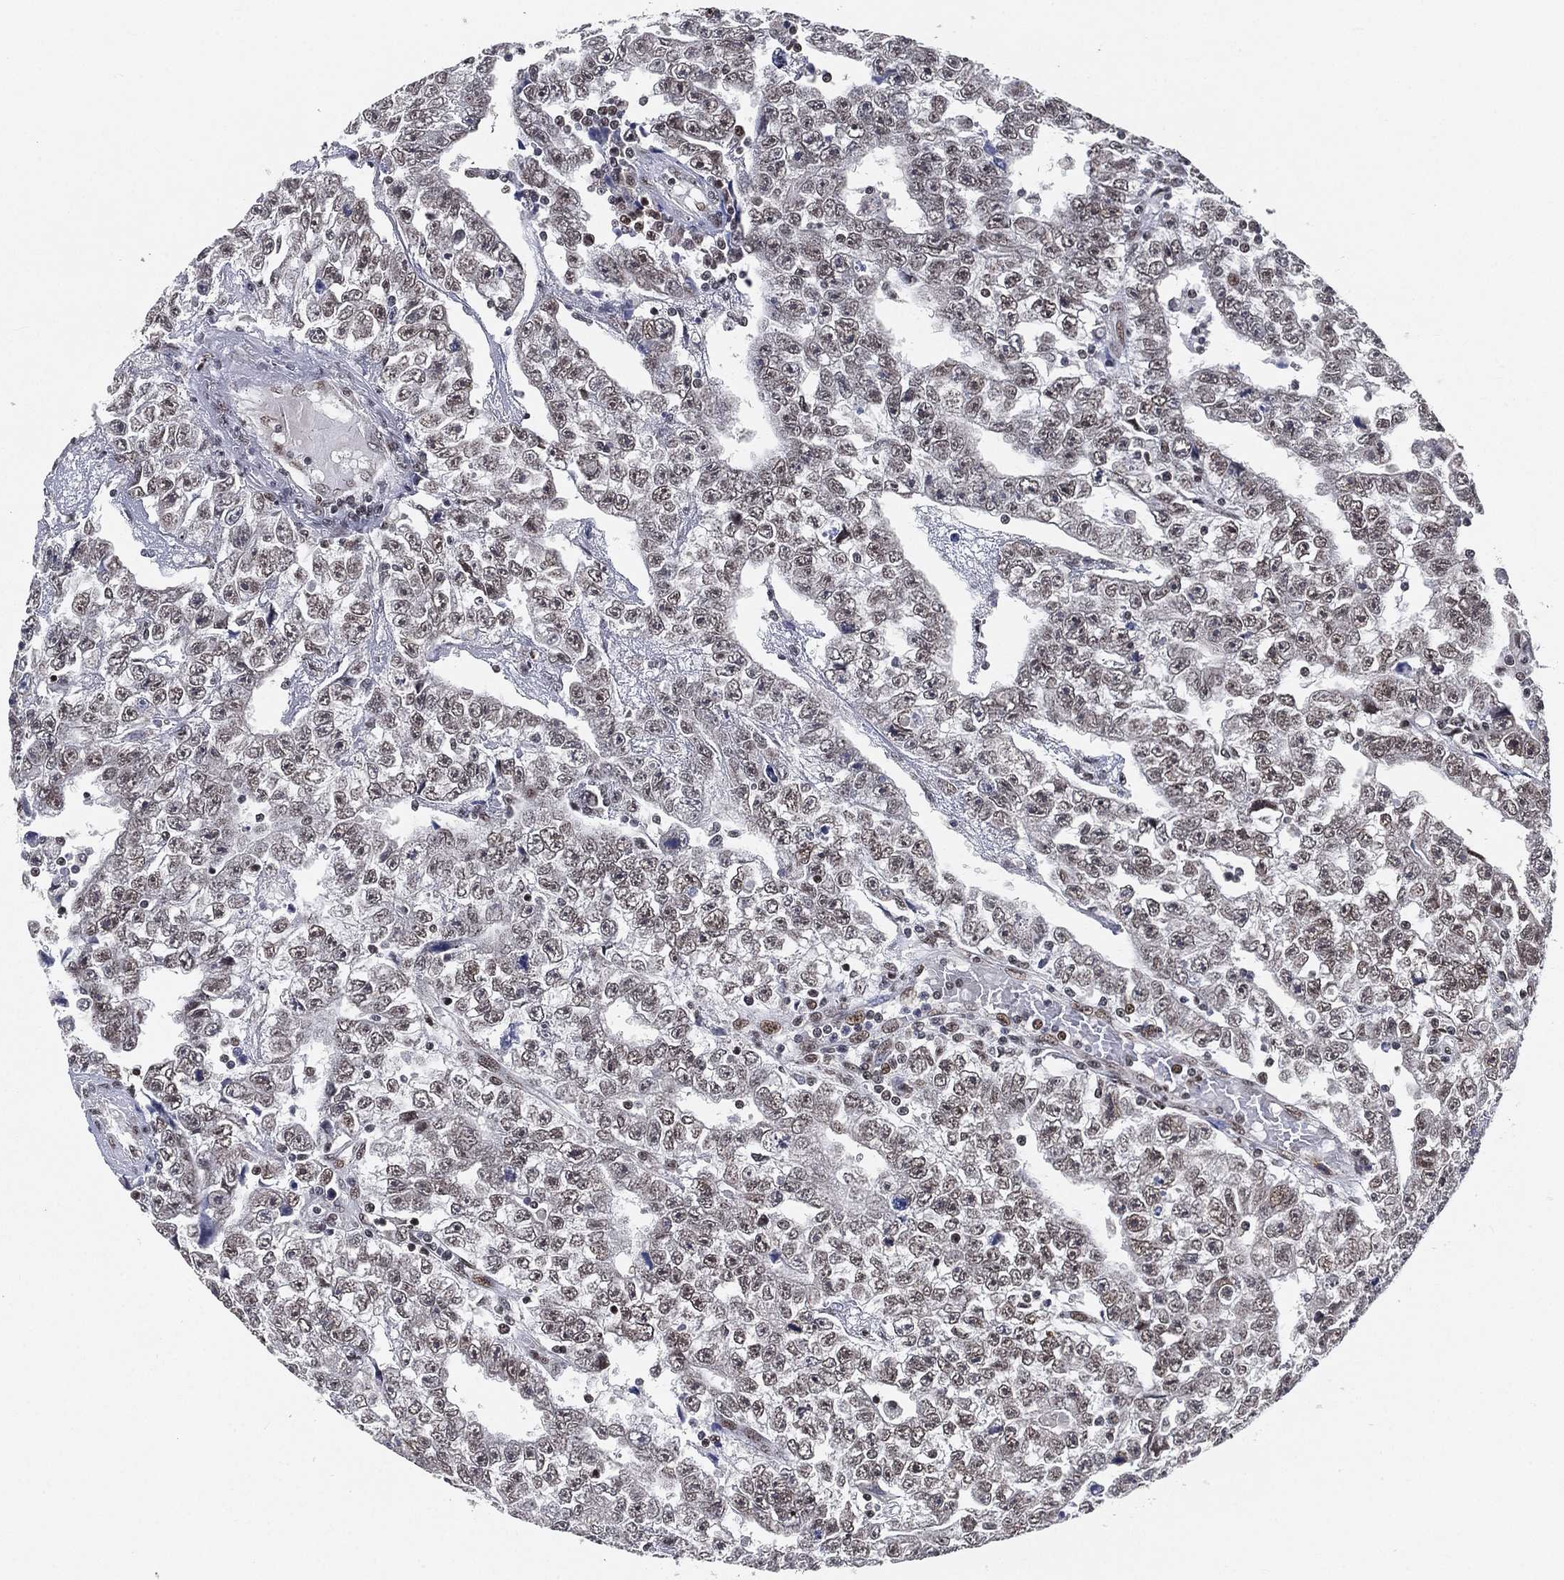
{"staining": {"intensity": "negative", "quantity": "none", "location": "none"}, "tissue": "testis cancer", "cell_type": "Tumor cells", "image_type": "cancer", "snomed": [{"axis": "morphology", "description": "Carcinoma, Embryonal, NOS"}, {"axis": "topography", "description": "Testis"}], "caption": "Tumor cells show no significant protein staining in embryonal carcinoma (testis). Brightfield microscopy of immunohistochemistry (IHC) stained with DAB (brown) and hematoxylin (blue), captured at high magnification.", "gene": "YLPM1", "patient": {"sex": "male", "age": 25}}